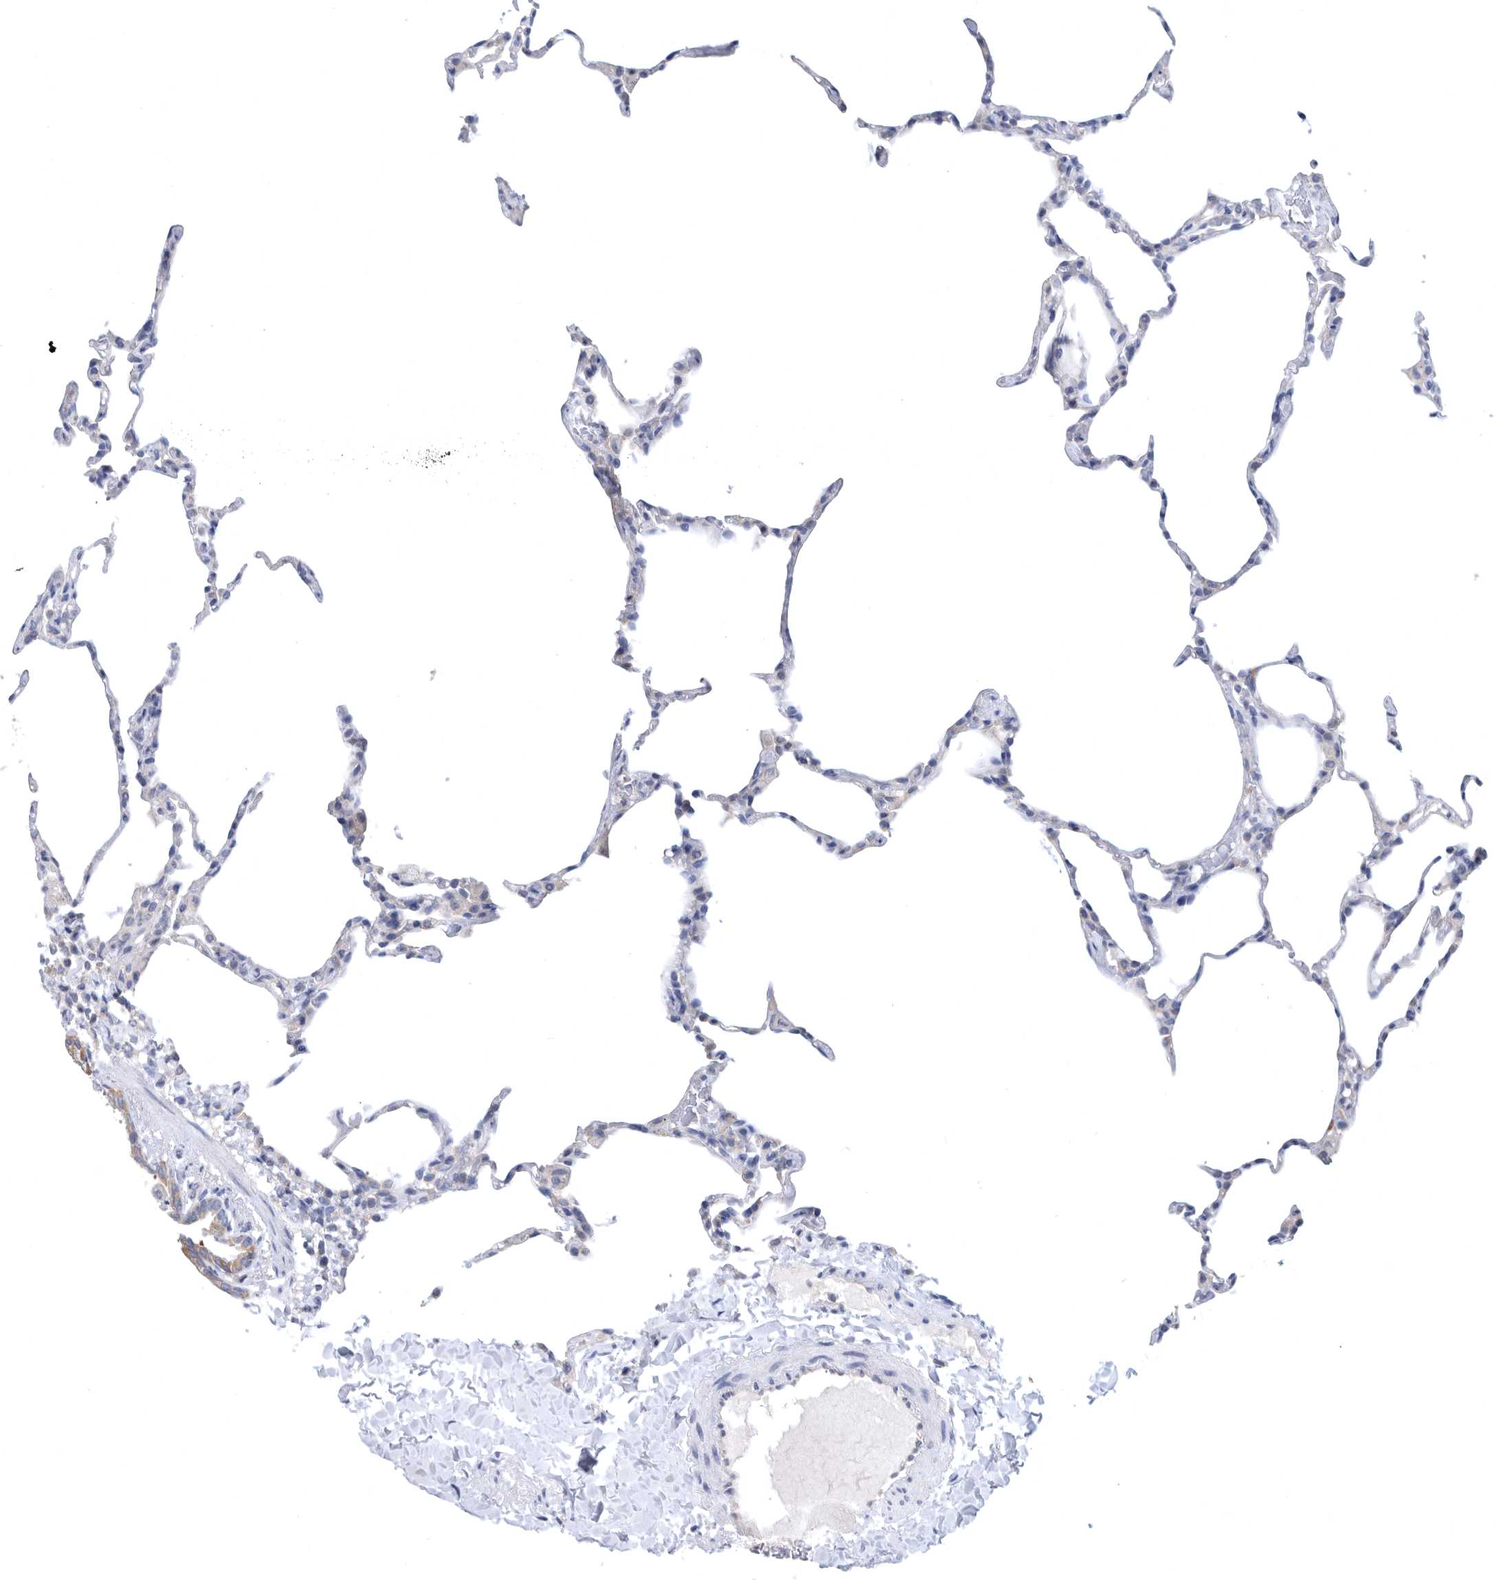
{"staining": {"intensity": "negative", "quantity": "none", "location": "none"}, "tissue": "lung", "cell_type": "Alveolar cells", "image_type": "normal", "snomed": [{"axis": "morphology", "description": "Normal tissue, NOS"}, {"axis": "topography", "description": "Lung"}], "caption": "The histopathology image shows no staining of alveolar cells in normal lung.", "gene": "CCT4", "patient": {"sex": "male", "age": 20}}